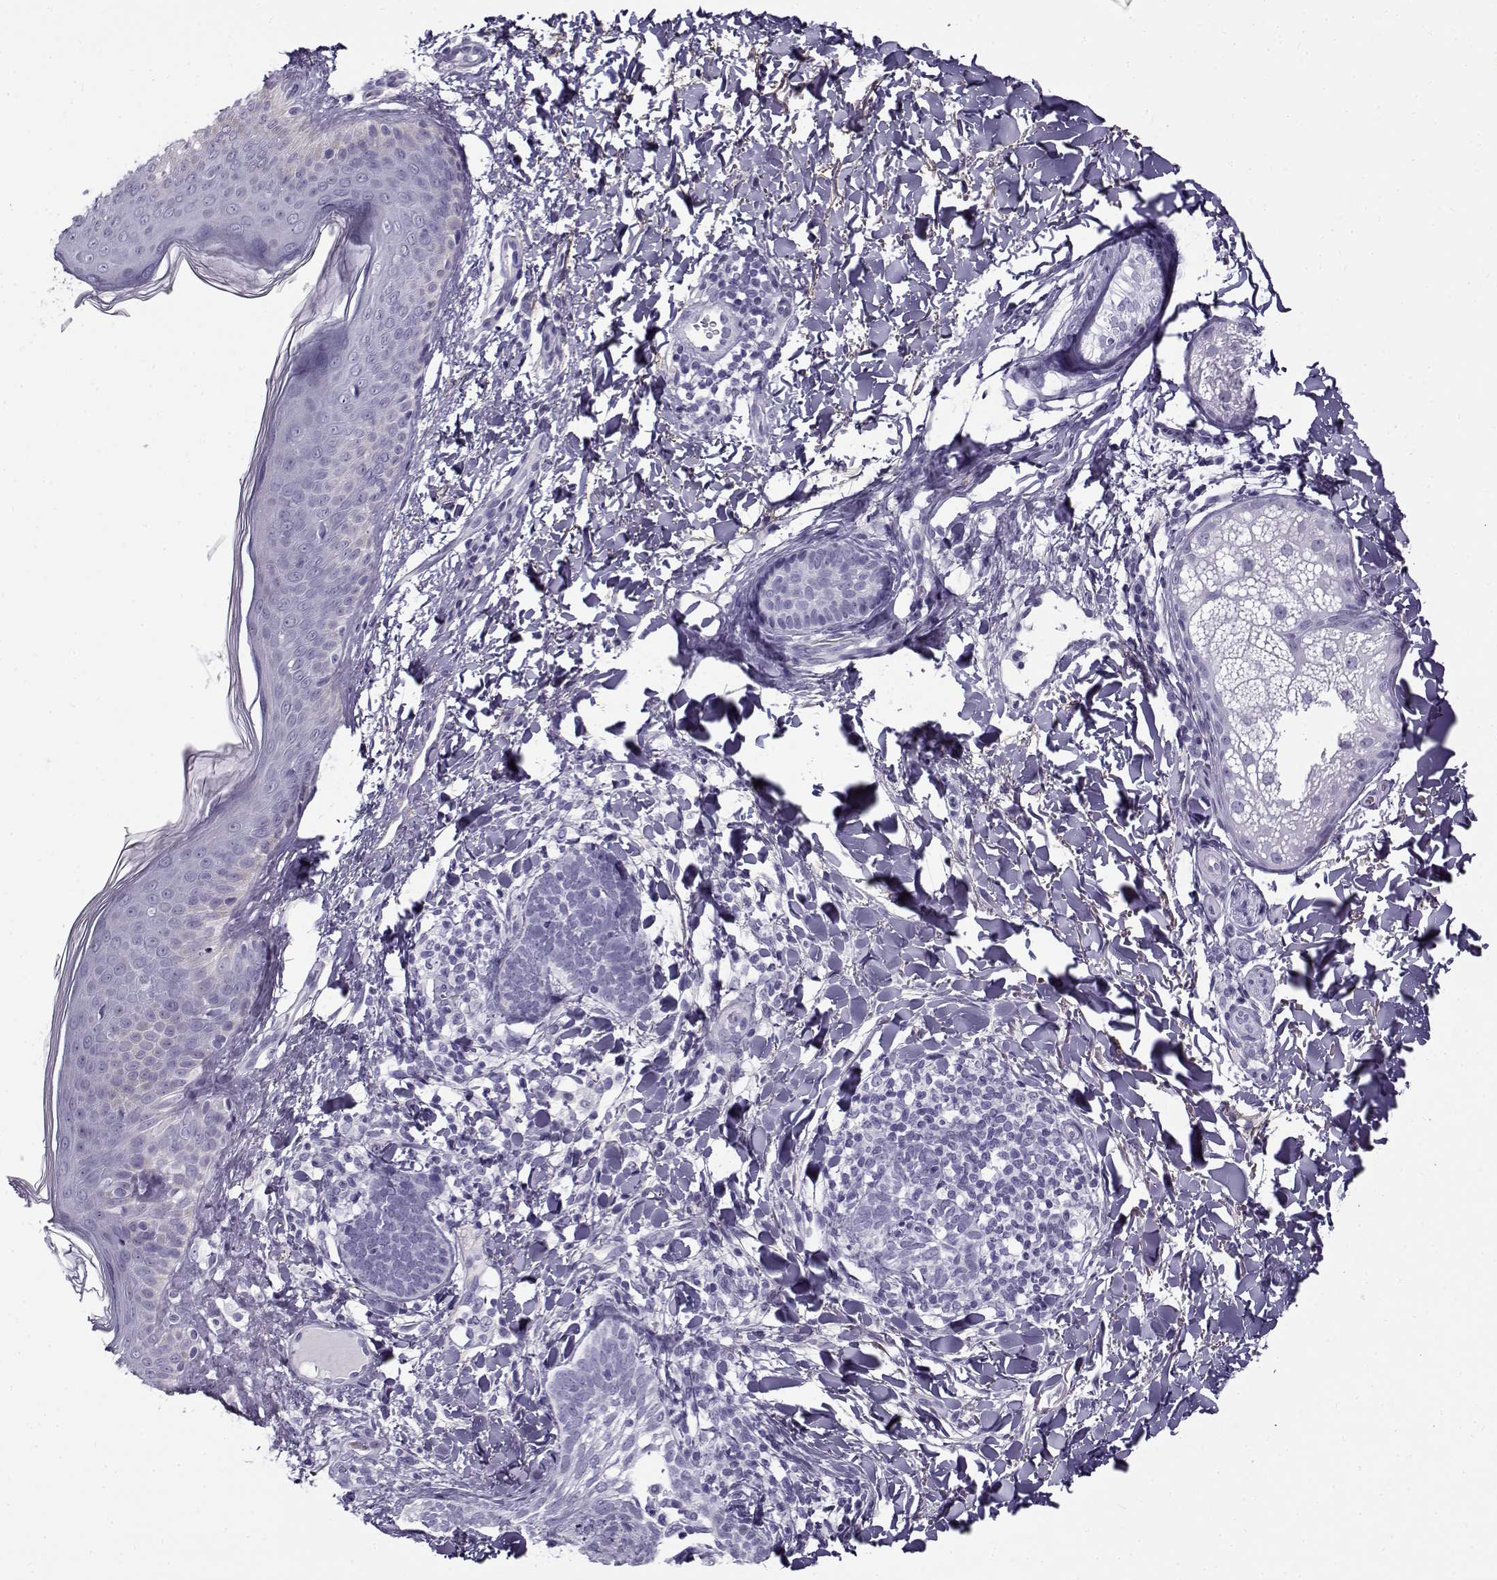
{"staining": {"intensity": "negative", "quantity": "none", "location": "none"}, "tissue": "skin cancer", "cell_type": "Tumor cells", "image_type": "cancer", "snomed": [{"axis": "morphology", "description": "Normal tissue, NOS"}, {"axis": "morphology", "description": "Basal cell carcinoma"}, {"axis": "topography", "description": "Skin"}], "caption": "The IHC histopathology image has no significant staining in tumor cells of basal cell carcinoma (skin) tissue.", "gene": "GTSF1L", "patient": {"sex": "male", "age": 46}}